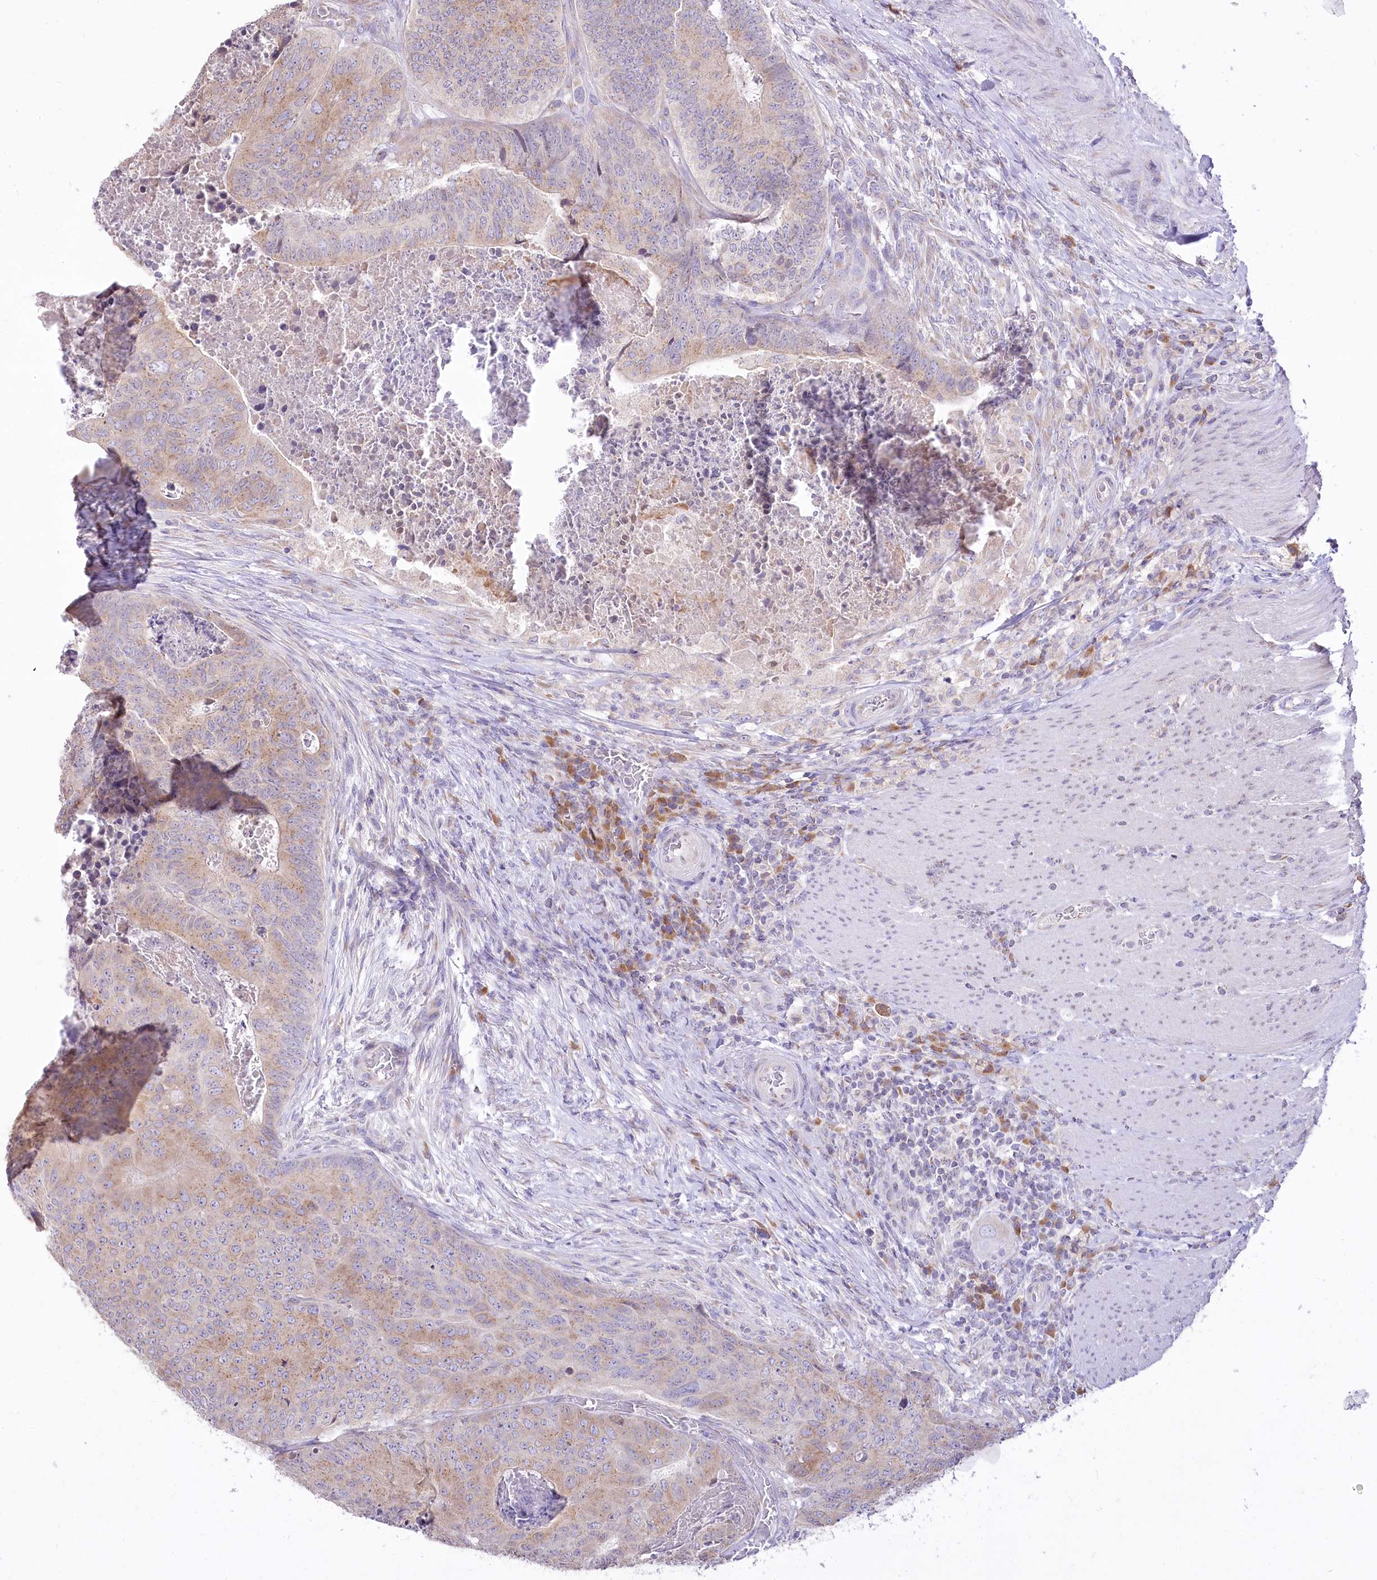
{"staining": {"intensity": "moderate", "quantity": "25%-75%", "location": "cytoplasmic/membranous"}, "tissue": "colorectal cancer", "cell_type": "Tumor cells", "image_type": "cancer", "snomed": [{"axis": "morphology", "description": "Adenocarcinoma, NOS"}, {"axis": "topography", "description": "Colon"}], "caption": "Brown immunohistochemical staining in human colorectal cancer demonstrates moderate cytoplasmic/membranous positivity in approximately 25%-75% of tumor cells.", "gene": "STT3B", "patient": {"sex": "female", "age": 67}}